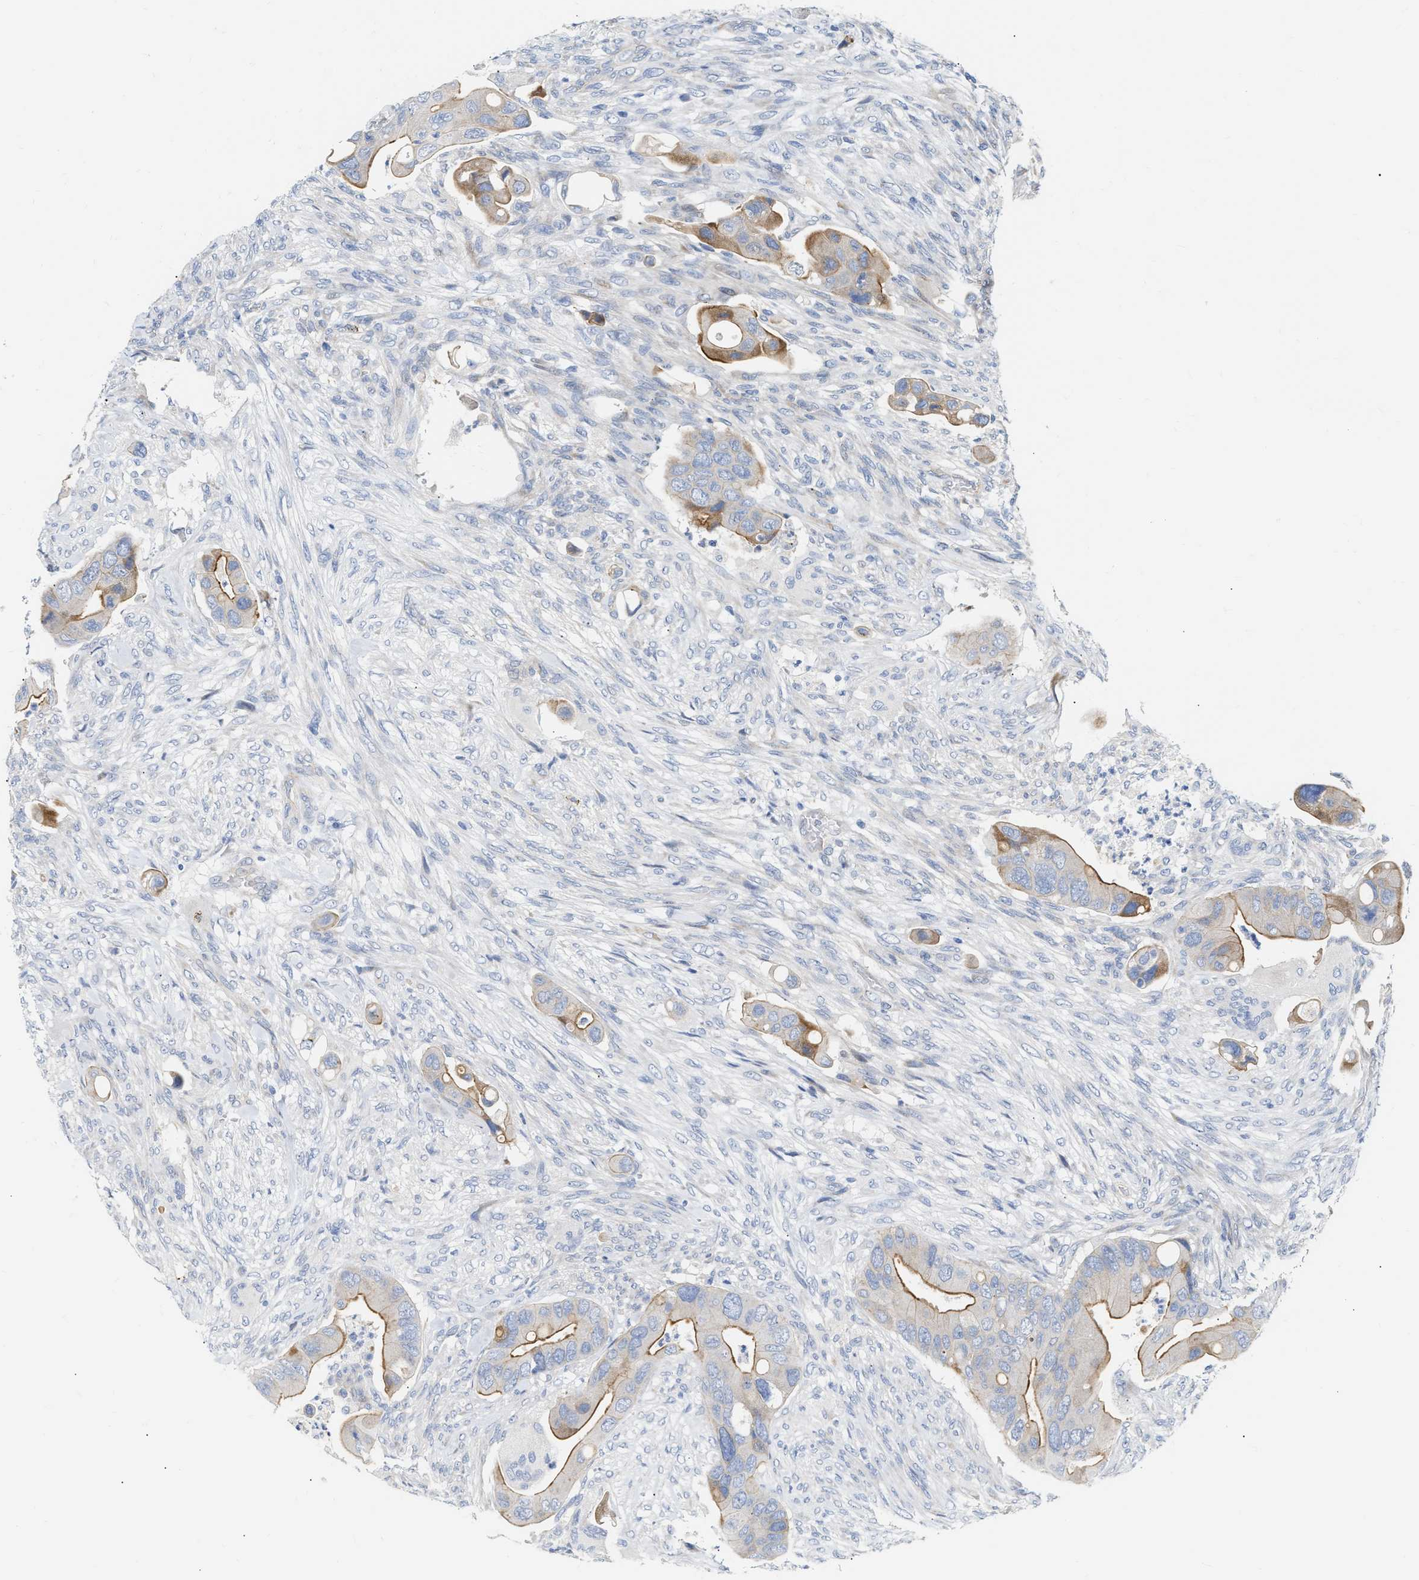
{"staining": {"intensity": "moderate", "quantity": "25%-75%", "location": "cytoplasmic/membranous"}, "tissue": "colorectal cancer", "cell_type": "Tumor cells", "image_type": "cancer", "snomed": [{"axis": "morphology", "description": "Adenocarcinoma, NOS"}, {"axis": "topography", "description": "Rectum"}], "caption": "Immunohistochemical staining of human adenocarcinoma (colorectal) demonstrates medium levels of moderate cytoplasmic/membranous protein staining in about 25%-75% of tumor cells. (DAB IHC with brightfield microscopy, high magnification).", "gene": "FHL1", "patient": {"sex": "female", "age": 57}}